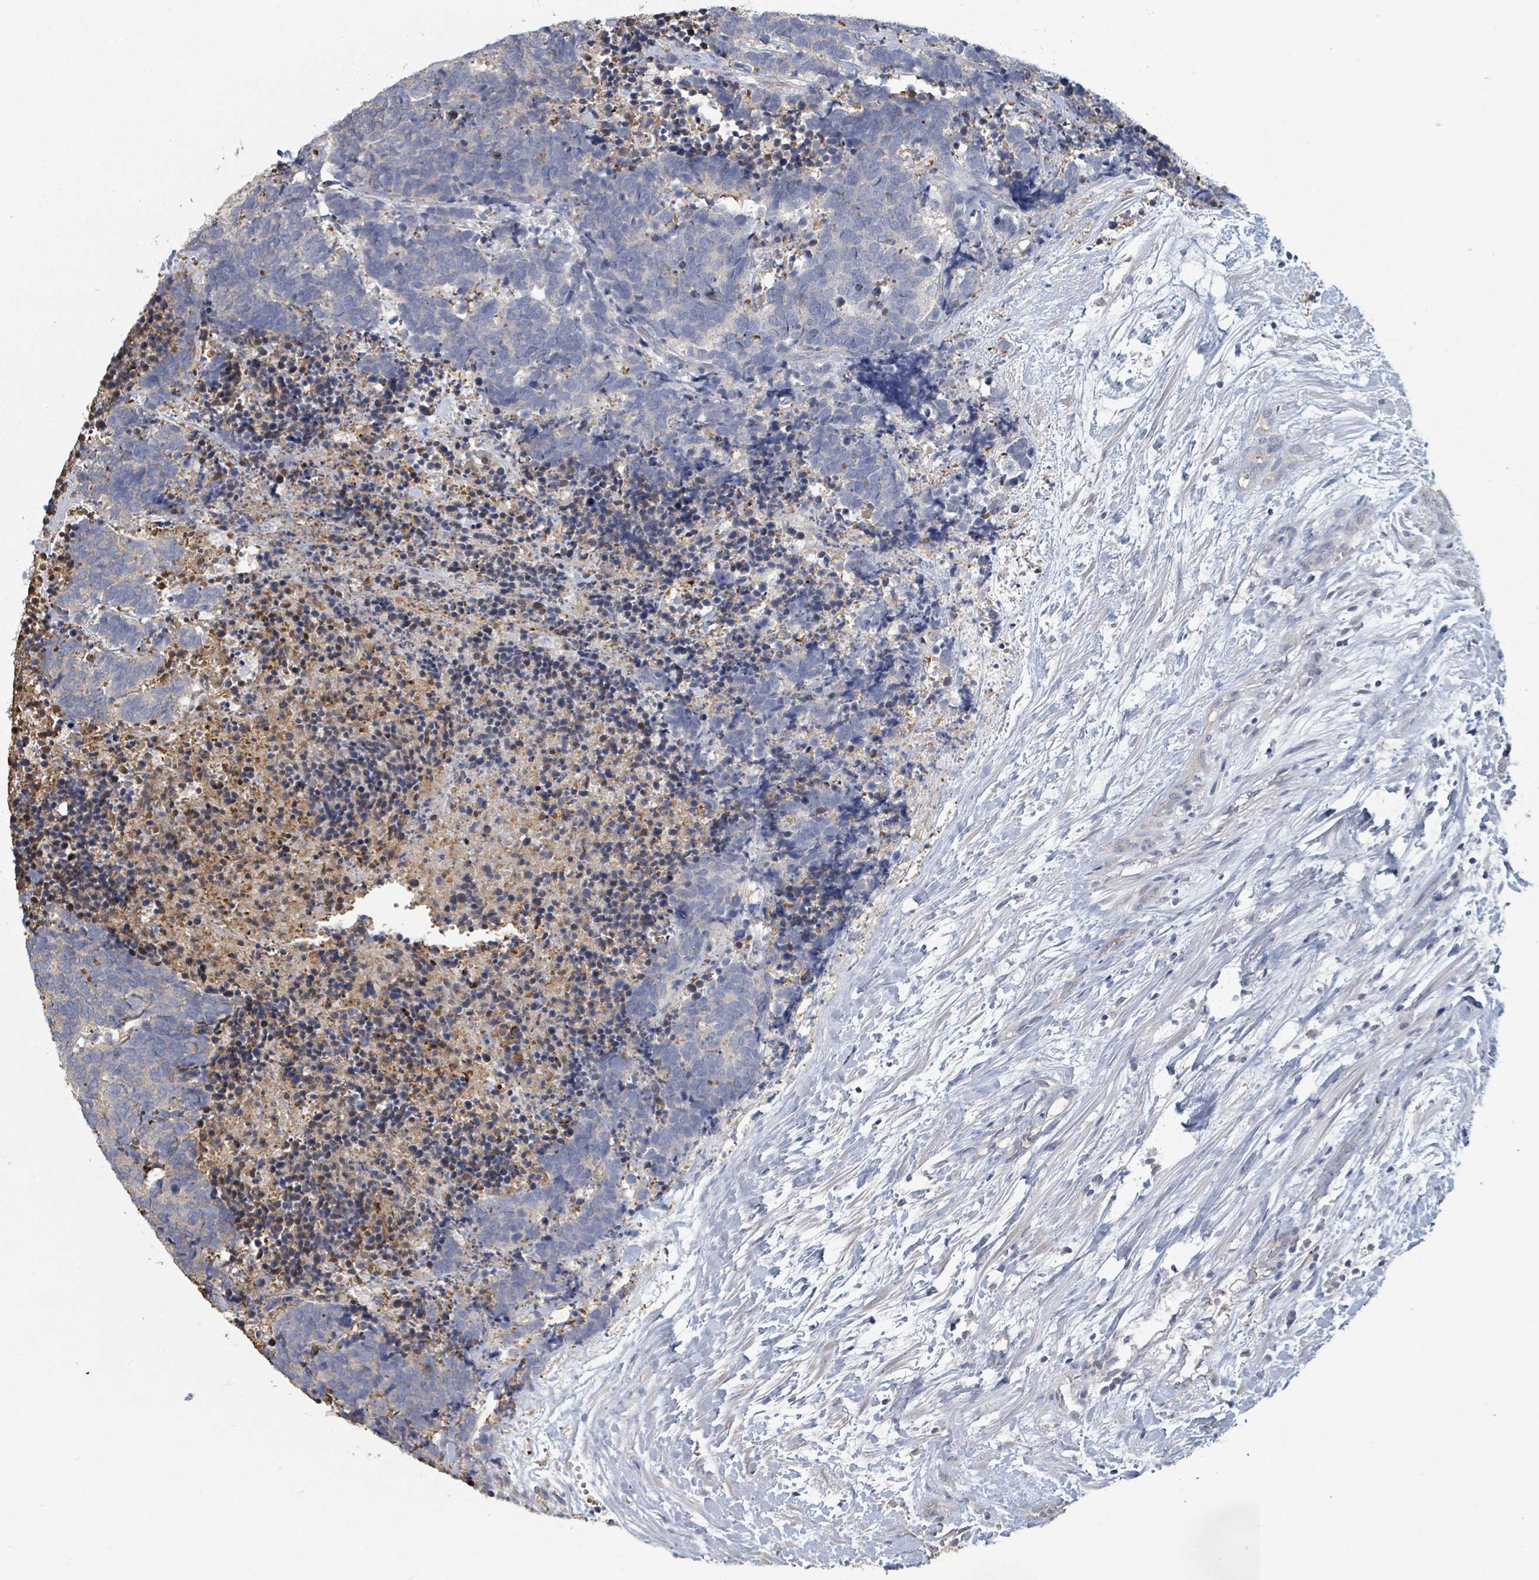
{"staining": {"intensity": "negative", "quantity": "none", "location": "none"}, "tissue": "carcinoid", "cell_type": "Tumor cells", "image_type": "cancer", "snomed": [{"axis": "morphology", "description": "Carcinoma, NOS"}, {"axis": "morphology", "description": "Carcinoid, malignant, NOS"}, {"axis": "topography", "description": "Prostate"}], "caption": "DAB (3,3'-diaminobenzidine) immunohistochemical staining of malignant carcinoid displays no significant expression in tumor cells.", "gene": "PLAUR", "patient": {"sex": "male", "age": 57}}